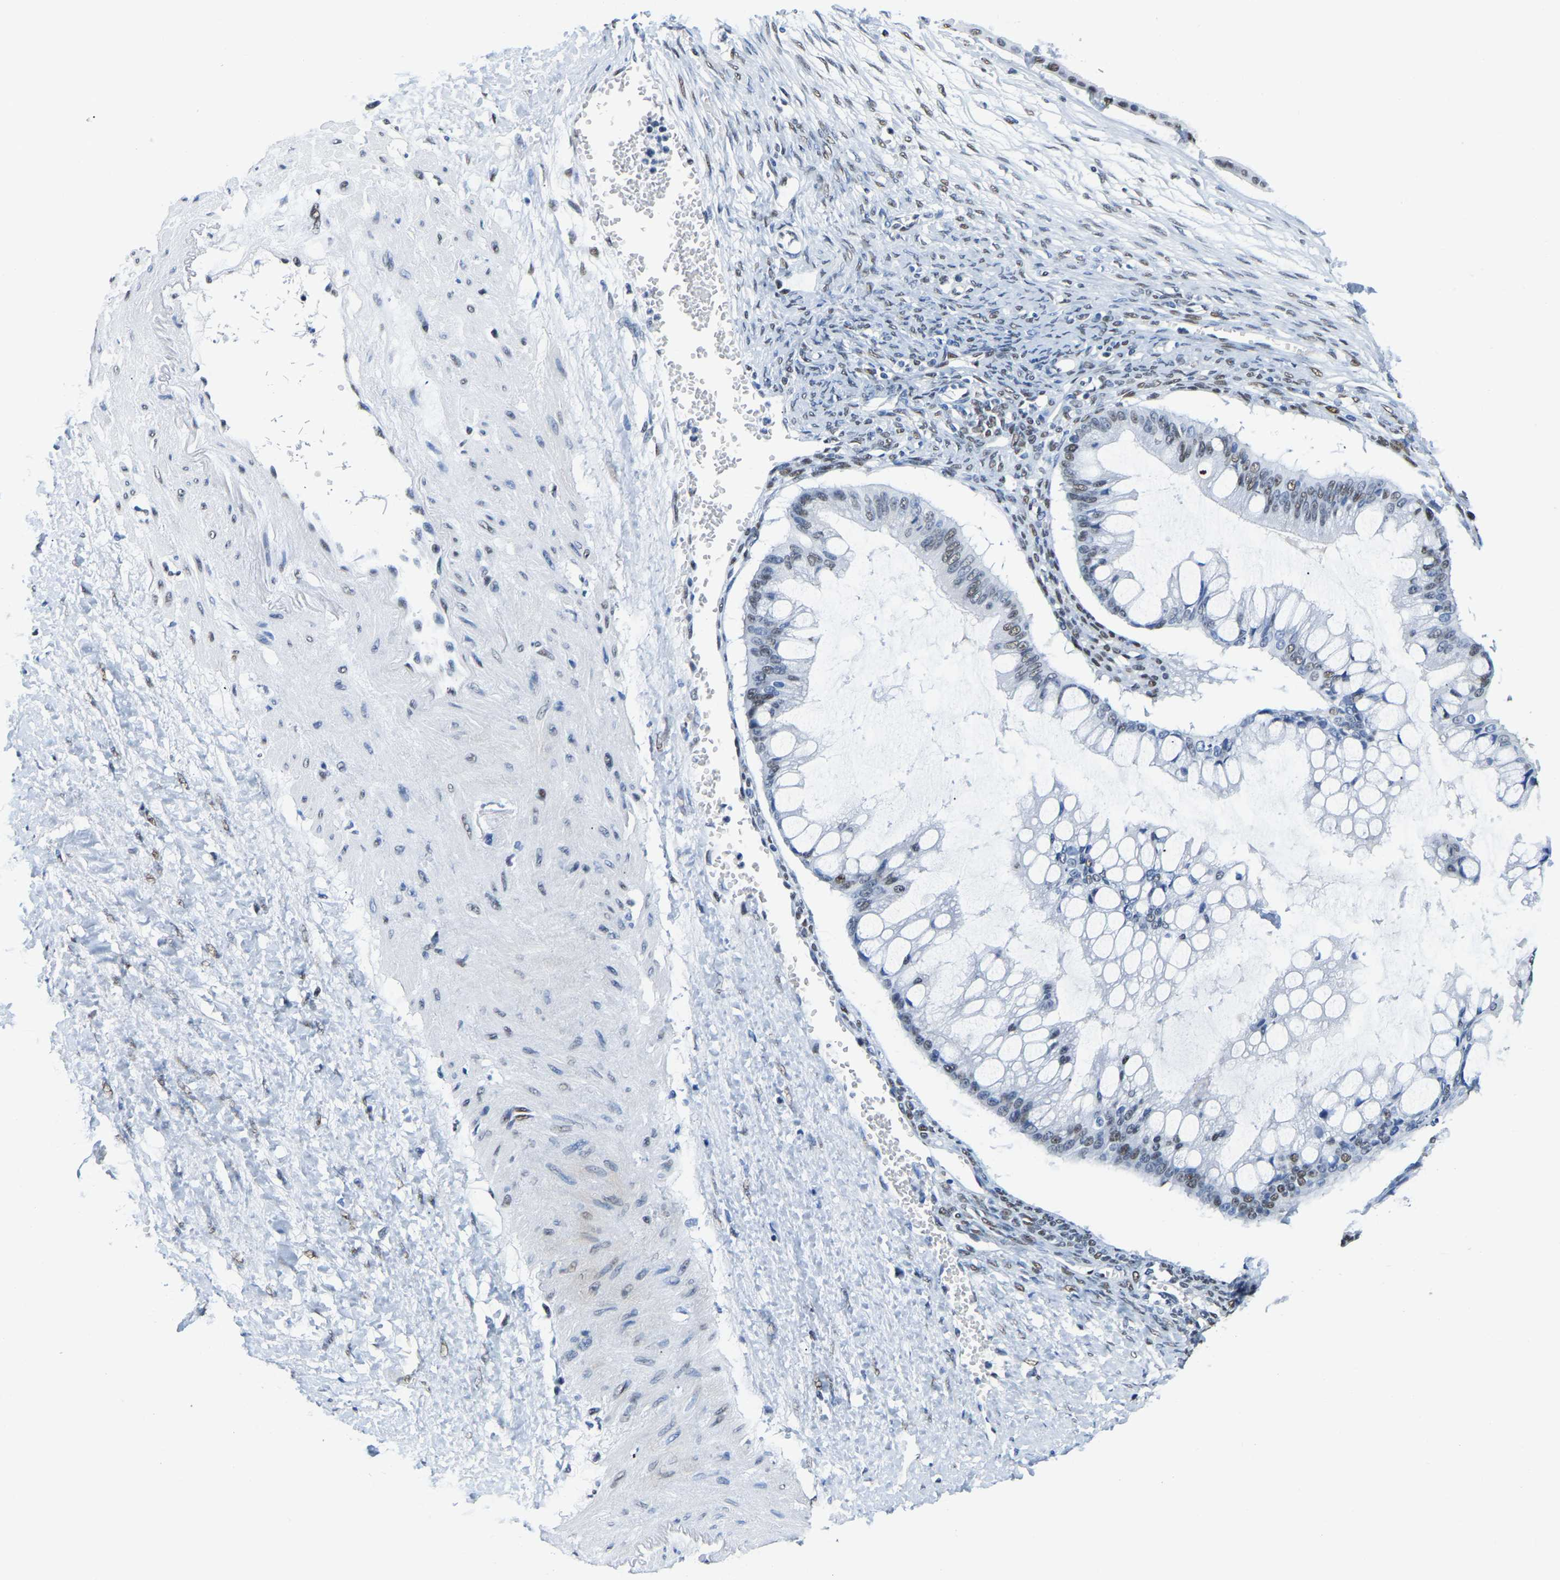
{"staining": {"intensity": "moderate", "quantity": "25%-75%", "location": "nuclear"}, "tissue": "ovarian cancer", "cell_type": "Tumor cells", "image_type": "cancer", "snomed": [{"axis": "morphology", "description": "Cystadenocarcinoma, mucinous, NOS"}, {"axis": "topography", "description": "Ovary"}], "caption": "A photomicrograph of human ovarian cancer stained for a protein demonstrates moderate nuclear brown staining in tumor cells.", "gene": "UBA1", "patient": {"sex": "female", "age": 73}}